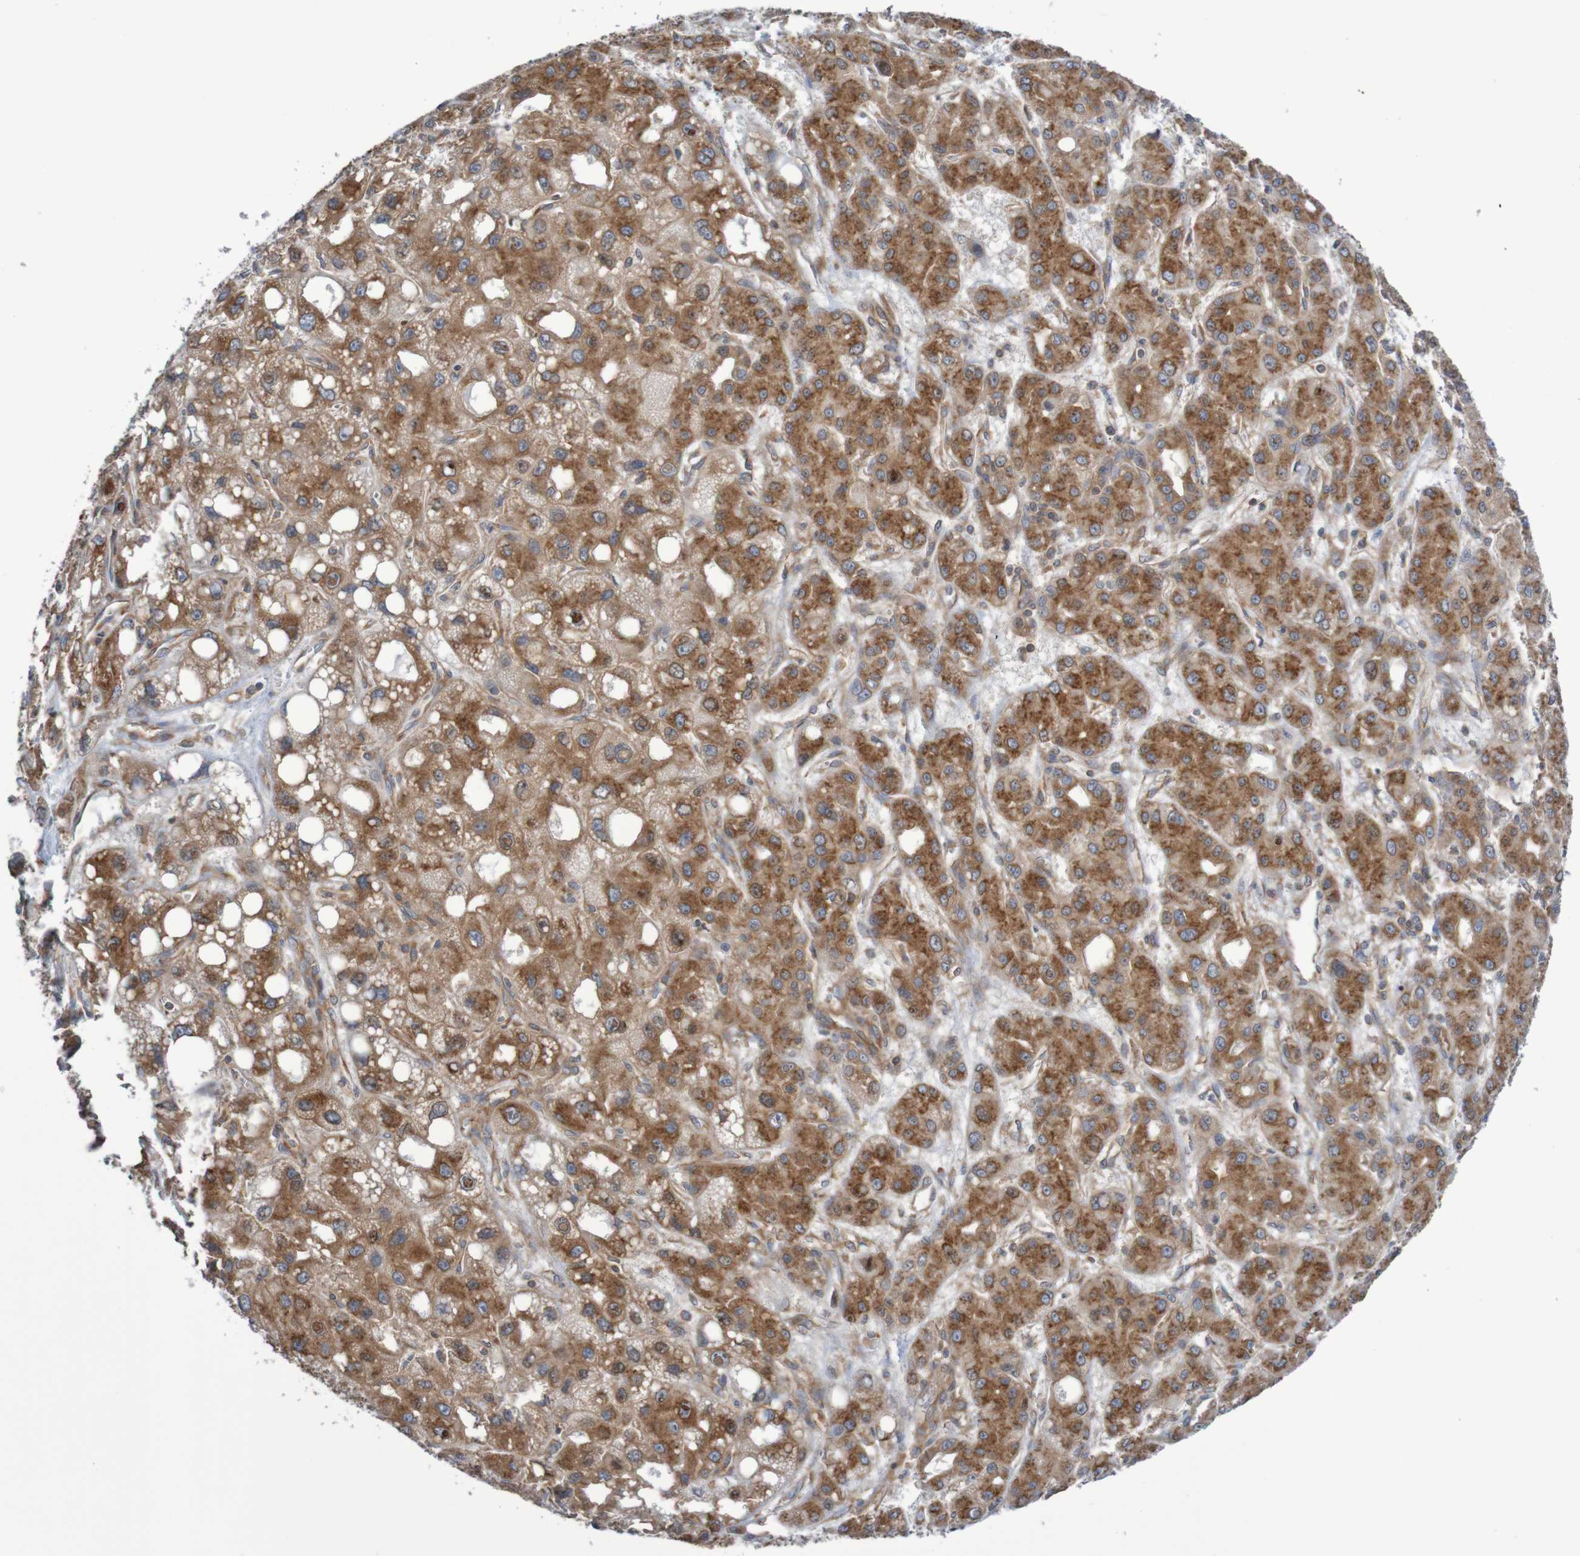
{"staining": {"intensity": "strong", "quantity": ">75%", "location": "cytoplasmic/membranous"}, "tissue": "liver cancer", "cell_type": "Tumor cells", "image_type": "cancer", "snomed": [{"axis": "morphology", "description": "Carcinoma, Hepatocellular, NOS"}, {"axis": "topography", "description": "Liver"}], "caption": "Liver hepatocellular carcinoma tissue reveals strong cytoplasmic/membranous expression in approximately >75% of tumor cells, visualized by immunohistochemistry.", "gene": "LRRC47", "patient": {"sex": "male", "age": 55}}